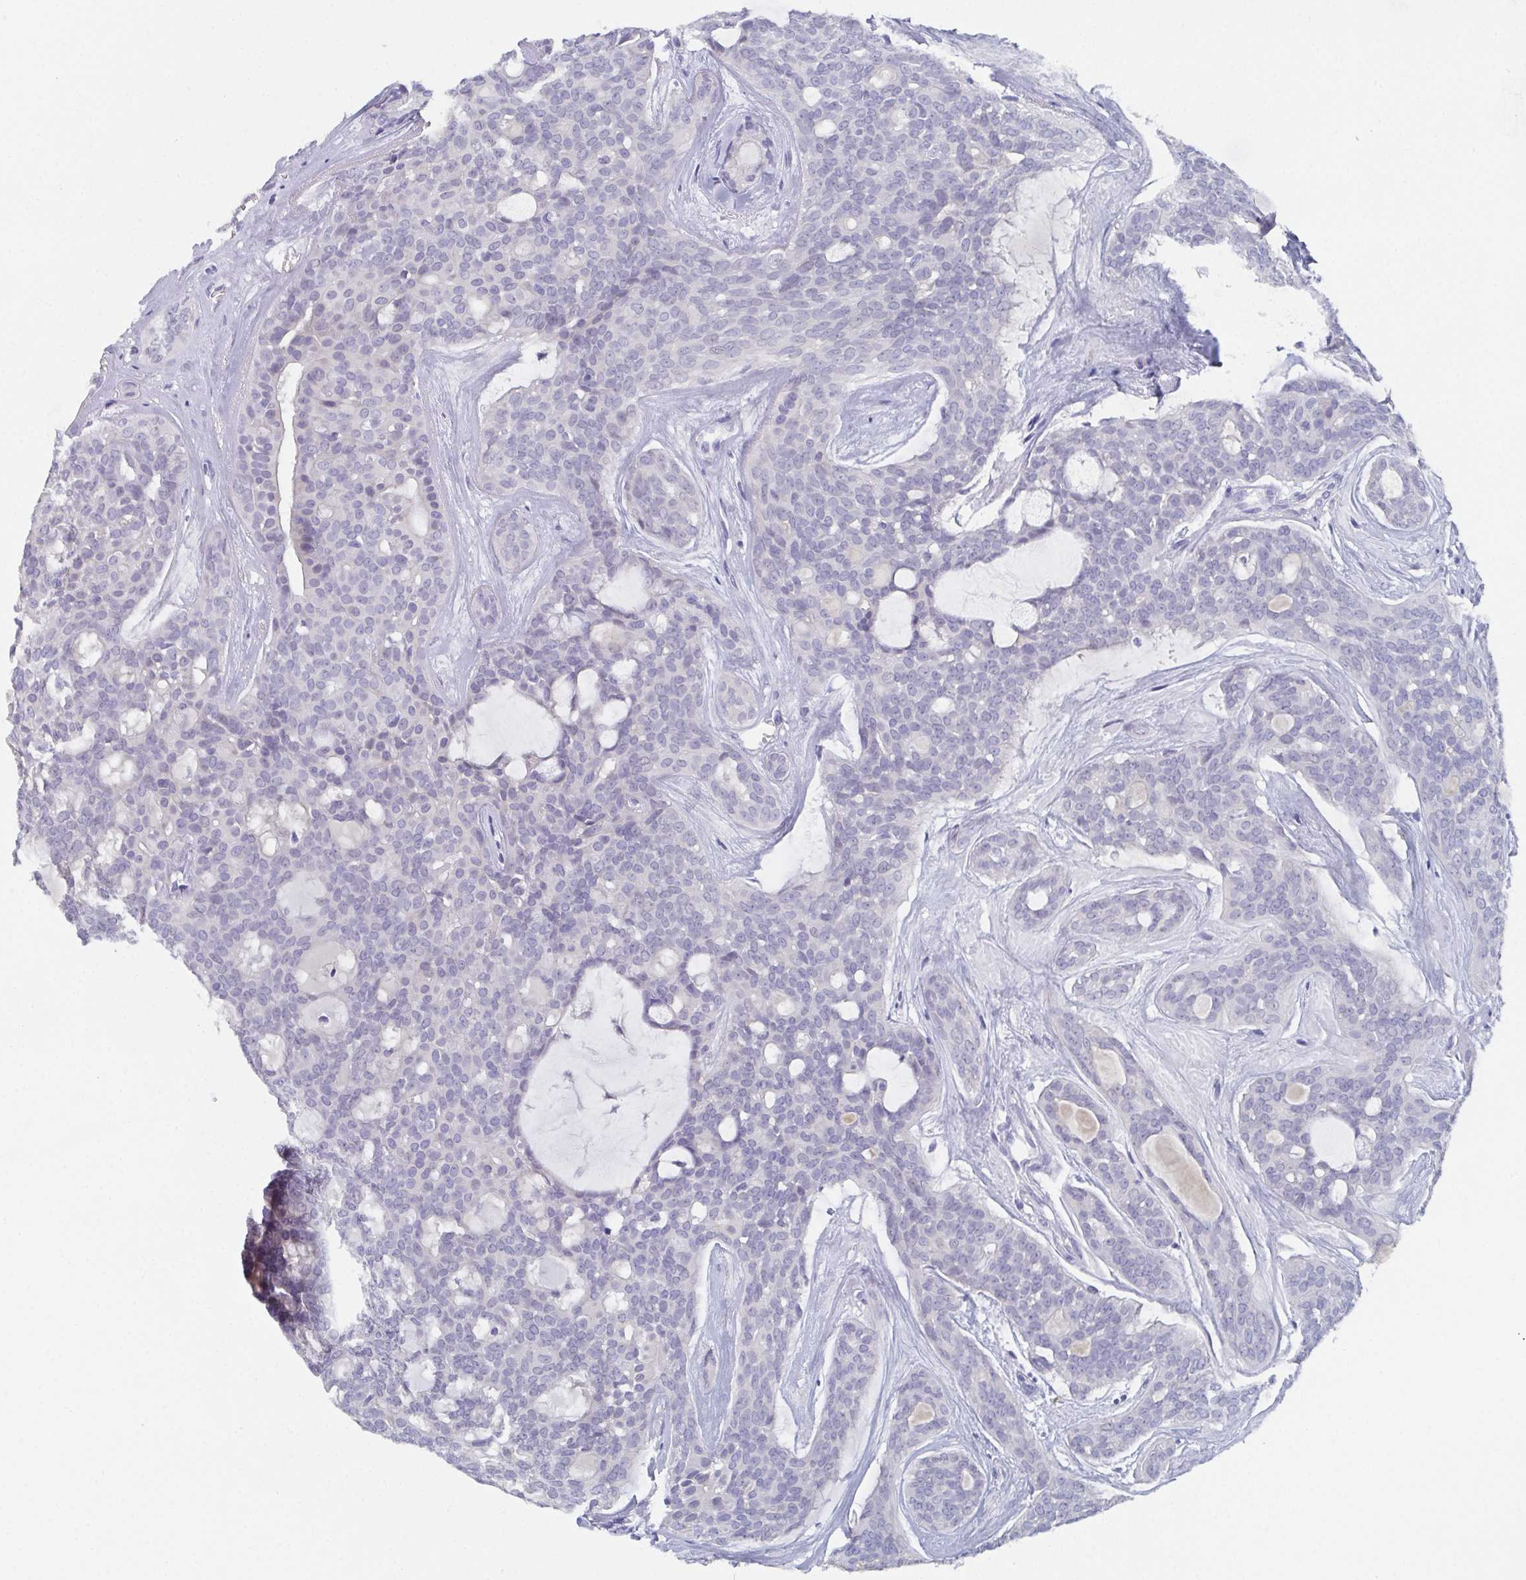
{"staining": {"intensity": "negative", "quantity": "none", "location": "none"}, "tissue": "head and neck cancer", "cell_type": "Tumor cells", "image_type": "cancer", "snomed": [{"axis": "morphology", "description": "Adenocarcinoma, NOS"}, {"axis": "topography", "description": "Head-Neck"}], "caption": "DAB (3,3'-diaminobenzidine) immunohistochemical staining of head and neck adenocarcinoma demonstrates no significant staining in tumor cells. Nuclei are stained in blue.", "gene": "DYDC2", "patient": {"sex": "male", "age": 66}}